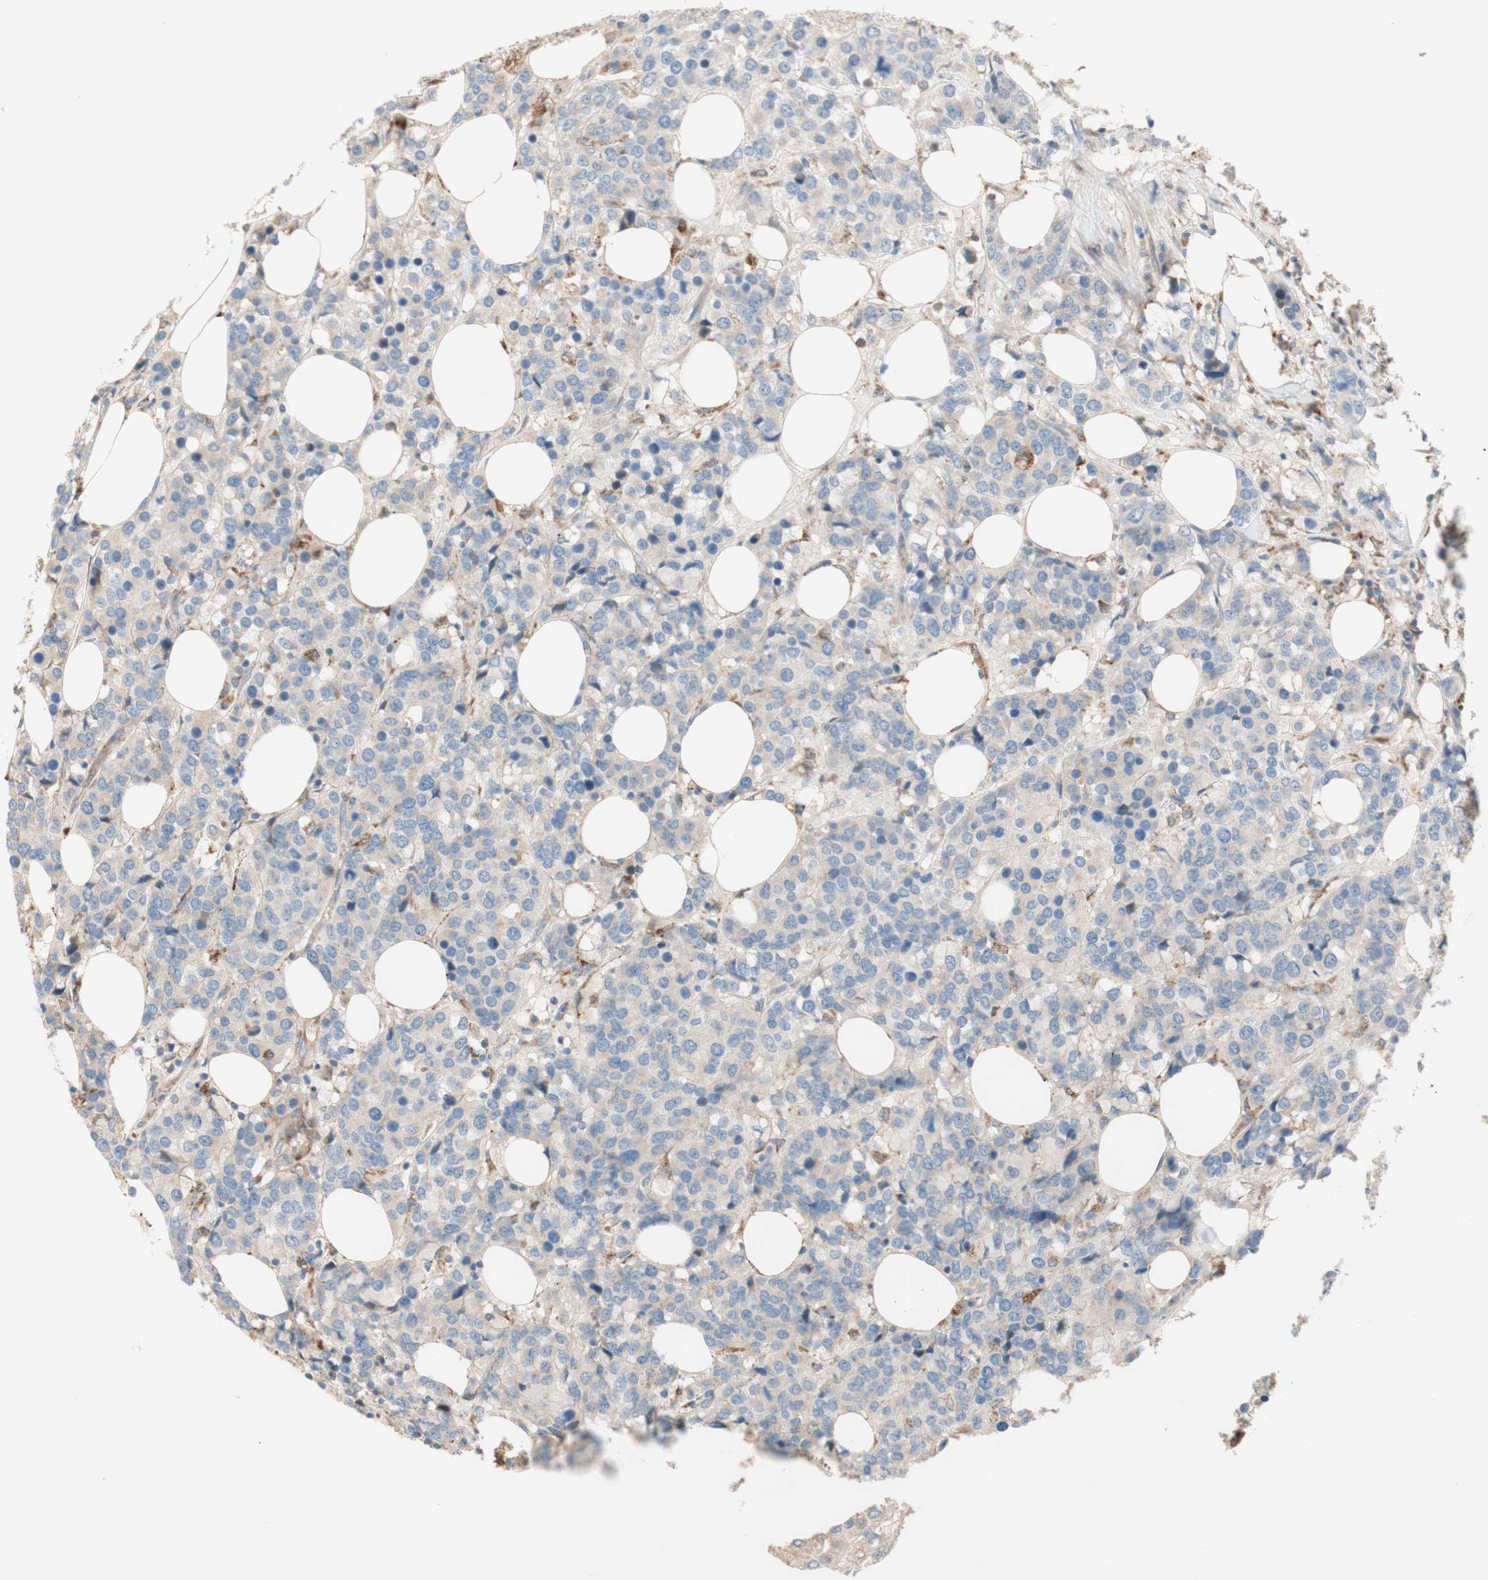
{"staining": {"intensity": "negative", "quantity": "none", "location": "none"}, "tissue": "breast cancer", "cell_type": "Tumor cells", "image_type": "cancer", "snomed": [{"axis": "morphology", "description": "Lobular carcinoma"}, {"axis": "topography", "description": "Breast"}], "caption": "Breast lobular carcinoma stained for a protein using immunohistochemistry demonstrates no staining tumor cells.", "gene": "PTPN21", "patient": {"sex": "female", "age": 59}}